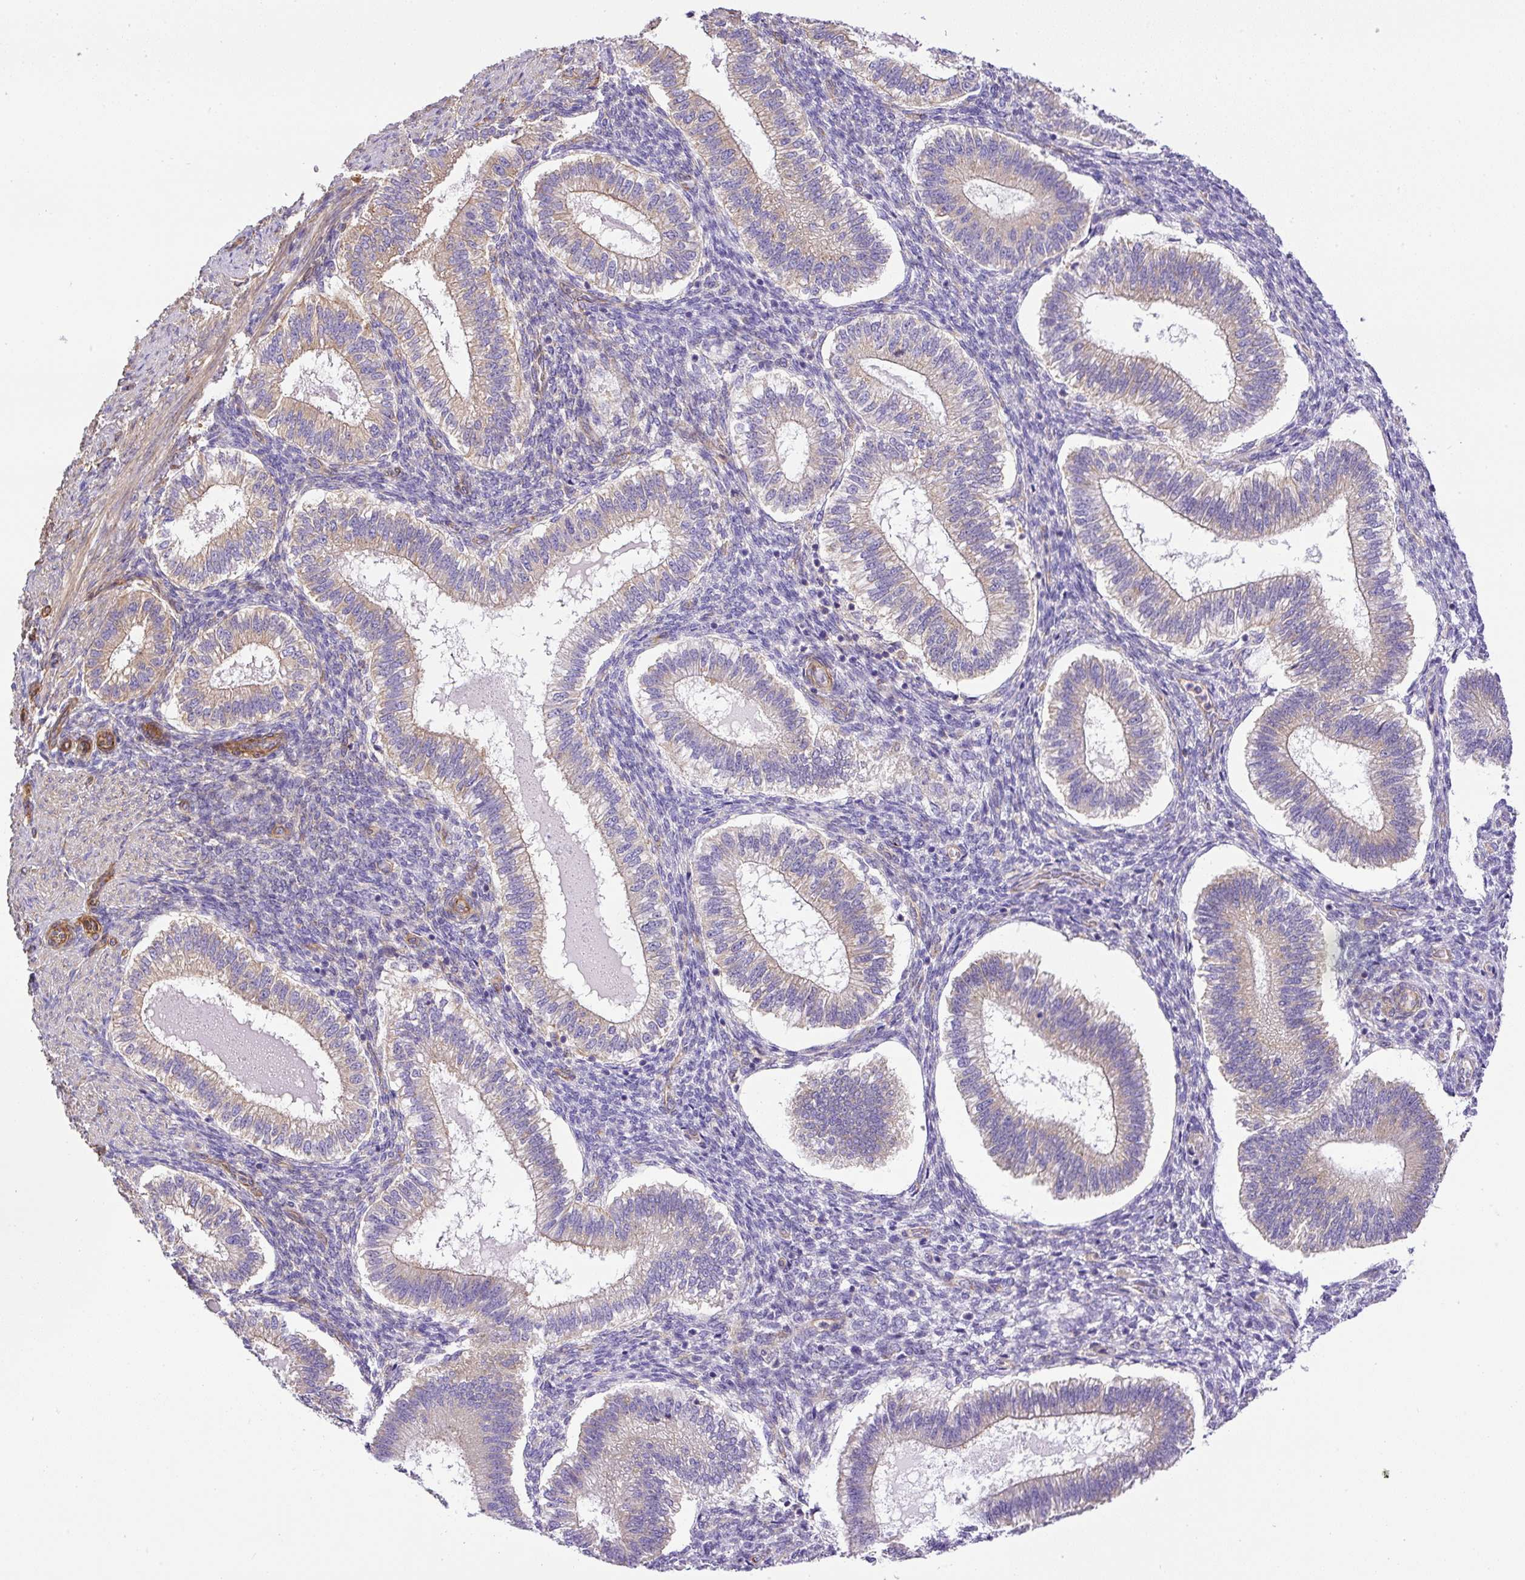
{"staining": {"intensity": "moderate", "quantity": "25%-75%", "location": "cytoplasmic/membranous"}, "tissue": "endometrium", "cell_type": "Cells in endometrial stroma", "image_type": "normal", "snomed": [{"axis": "morphology", "description": "Normal tissue, NOS"}, {"axis": "topography", "description": "Endometrium"}], "caption": "Brown immunohistochemical staining in normal endometrium exhibits moderate cytoplasmic/membranous expression in about 25%-75% of cells in endometrial stroma. The protein of interest is stained brown, and the nuclei are stained in blue (DAB IHC with brightfield microscopy, high magnification).", "gene": "DCTN1", "patient": {"sex": "female", "age": 25}}